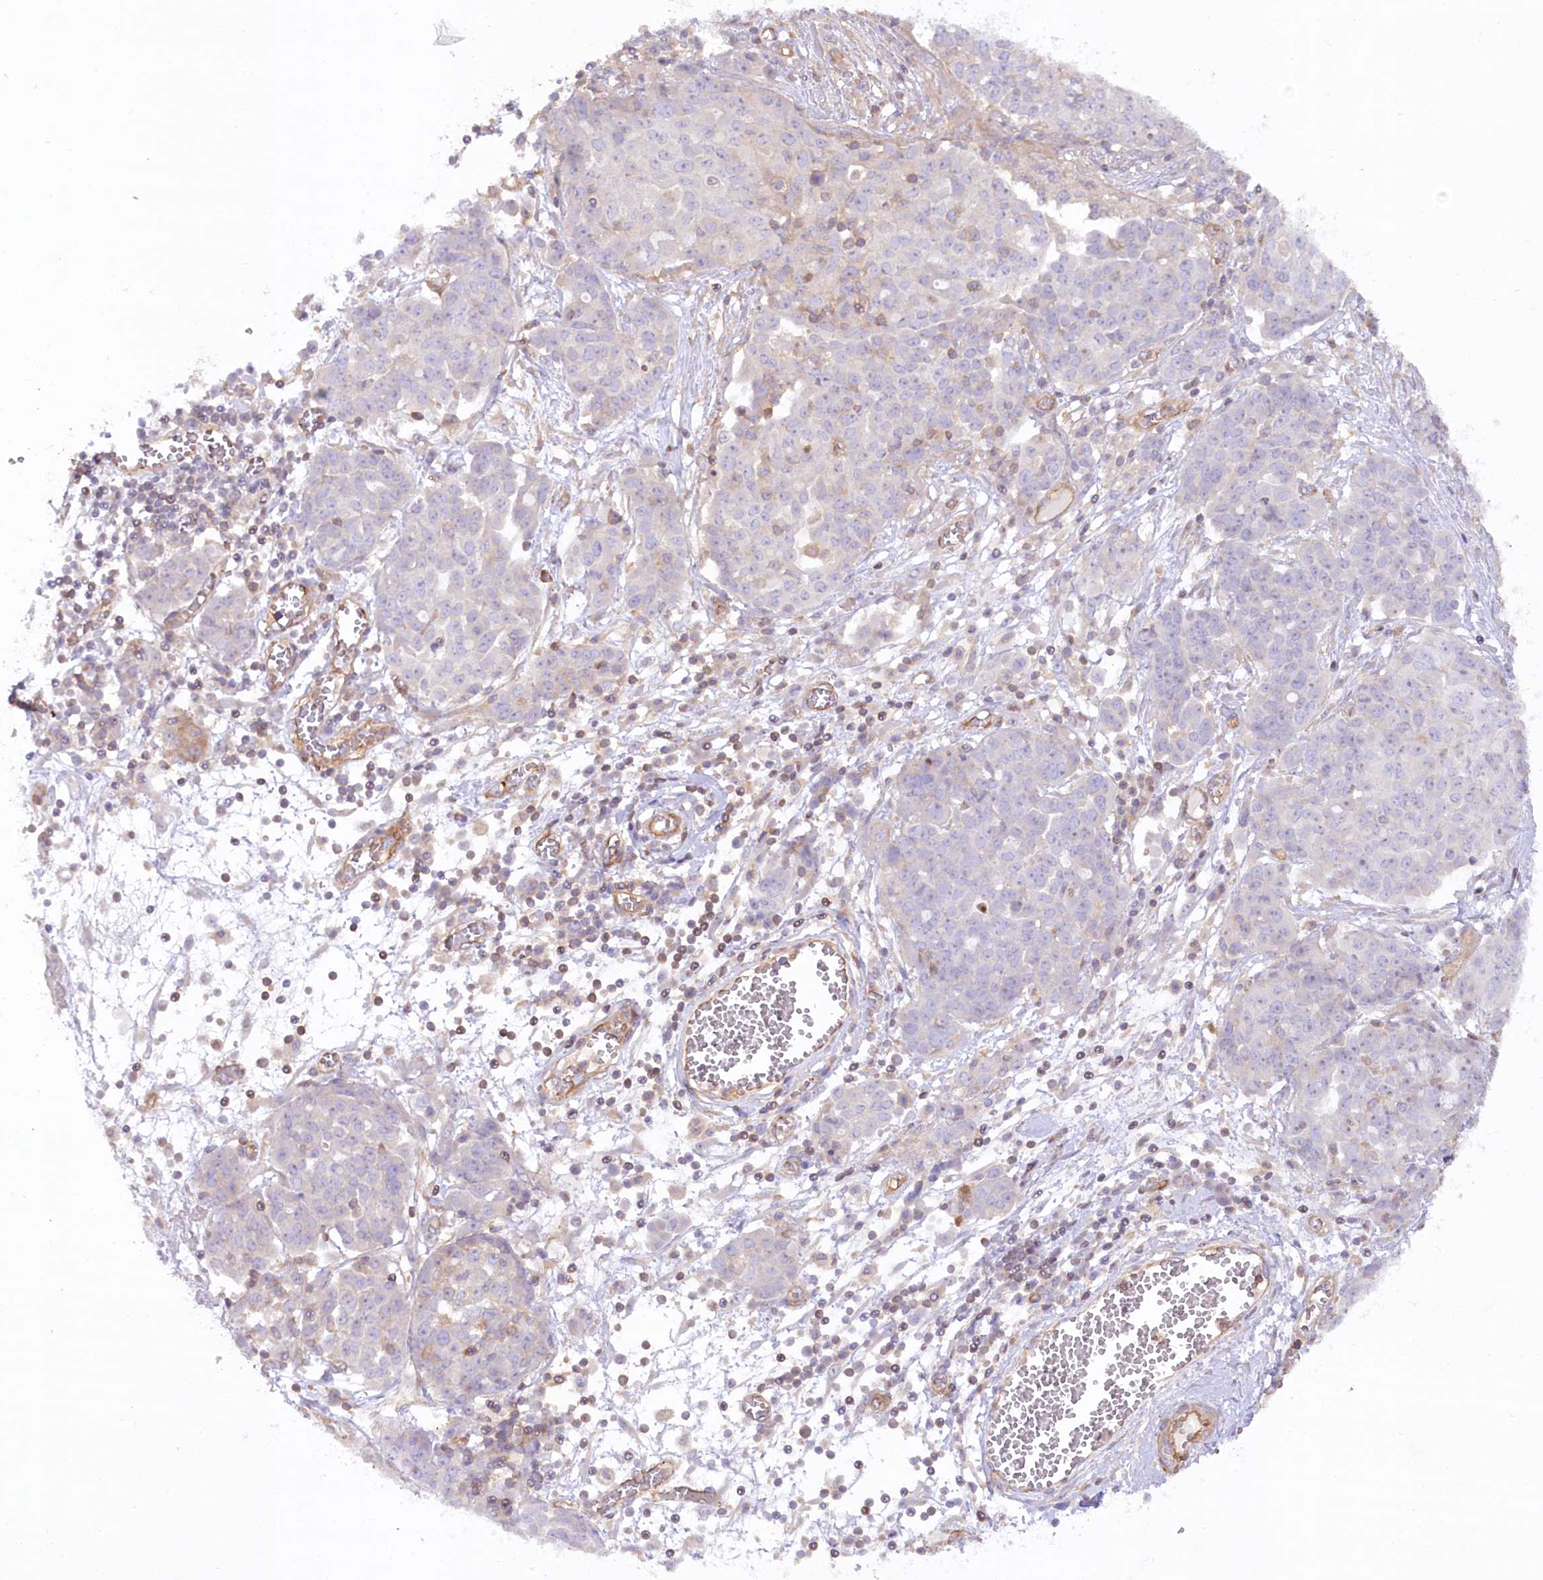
{"staining": {"intensity": "negative", "quantity": "none", "location": "none"}, "tissue": "ovarian cancer", "cell_type": "Tumor cells", "image_type": "cancer", "snomed": [{"axis": "morphology", "description": "Cystadenocarcinoma, serous, NOS"}, {"axis": "topography", "description": "Soft tissue"}, {"axis": "topography", "description": "Ovary"}], "caption": "A histopathology image of ovarian cancer (serous cystadenocarcinoma) stained for a protein demonstrates no brown staining in tumor cells.", "gene": "WDR36", "patient": {"sex": "female", "age": 57}}